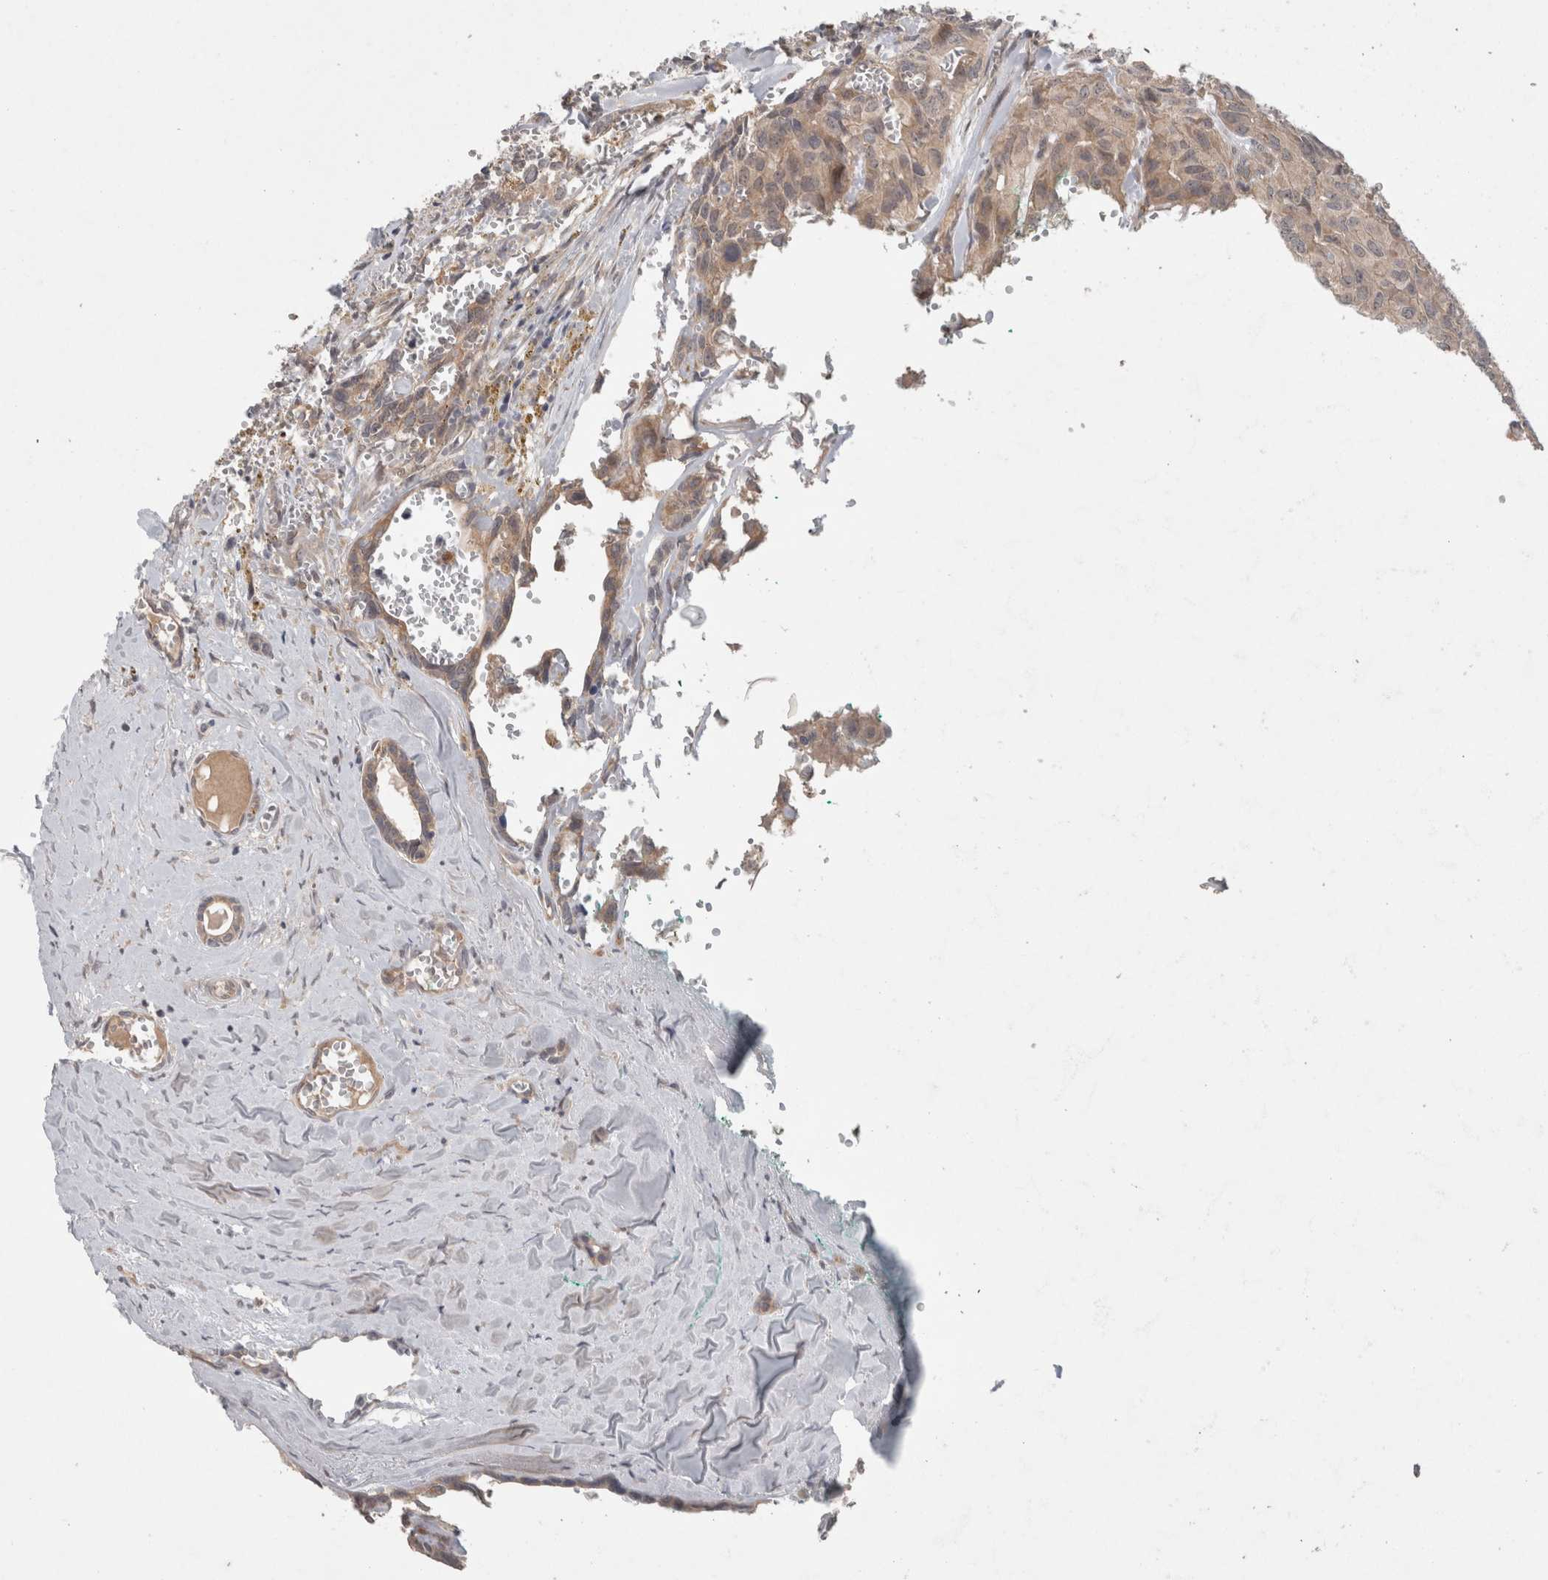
{"staining": {"intensity": "weak", "quantity": ">75%", "location": "cytoplasmic/membranous"}, "tissue": "head and neck cancer", "cell_type": "Tumor cells", "image_type": "cancer", "snomed": [{"axis": "morphology", "description": "Adenocarcinoma, NOS"}, {"axis": "topography", "description": "Salivary gland, NOS"}, {"axis": "topography", "description": "Head-Neck"}], "caption": "Head and neck adenocarcinoma stained with DAB immunohistochemistry (IHC) shows low levels of weak cytoplasmic/membranous positivity in approximately >75% of tumor cells. (Brightfield microscopy of DAB IHC at high magnification).", "gene": "RASAL2", "patient": {"sex": "female", "age": 76}}